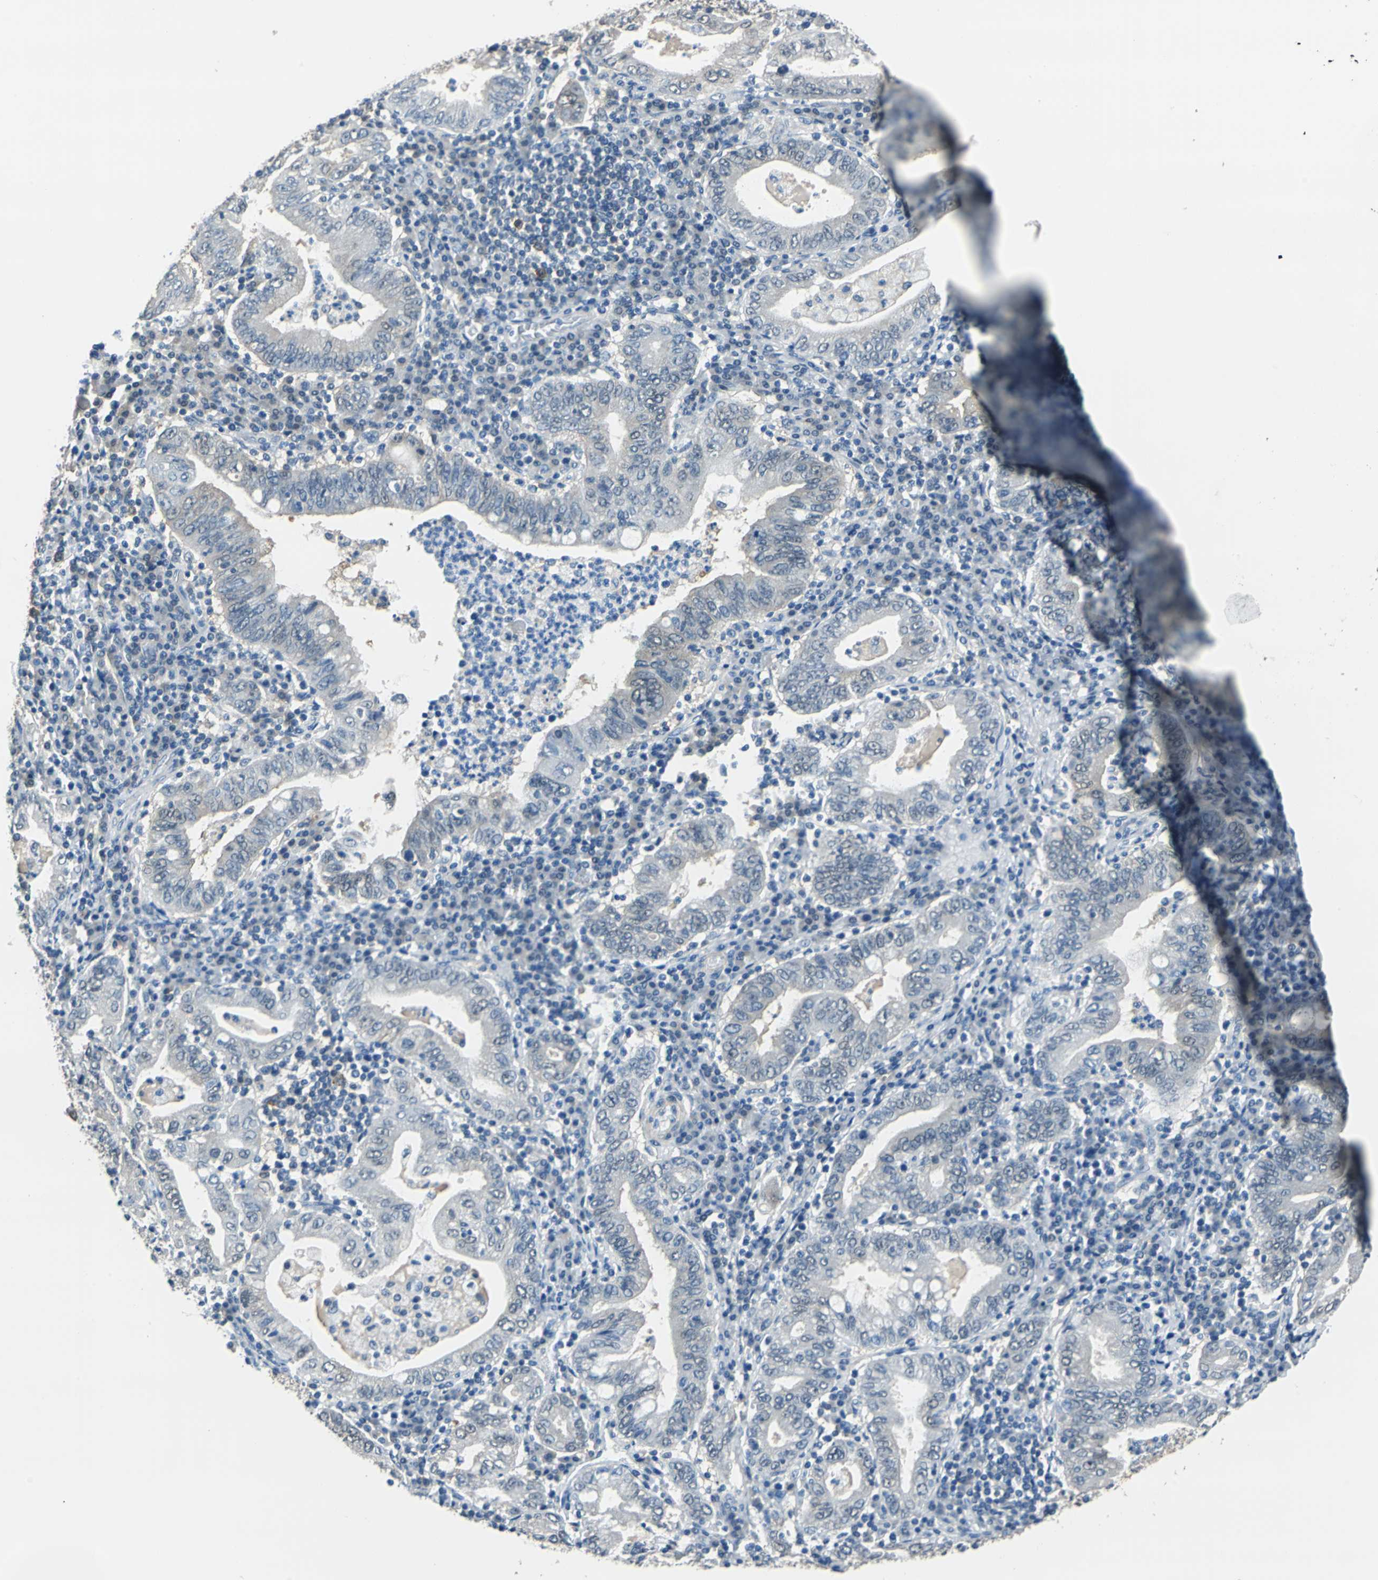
{"staining": {"intensity": "weak", "quantity": ">75%", "location": "cytoplasmic/membranous"}, "tissue": "stomach cancer", "cell_type": "Tumor cells", "image_type": "cancer", "snomed": [{"axis": "morphology", "description": "Normal tissue, NOS"}, {"axis": "morphology", "description": "Adenocarcinoma, NOS"}, {"axis": "topography", "description": "Esophagus"}, {"axis": "topography", "description": "Stomach, upper"}, {"axis": "topography", "description": "Peripheral nerve tissue"}], "caption": "Immunohistochemical staining of human stomach adenocarcinoma displays low levels of weak cytoplasmic/membranous protein expression in about >75% of tumor cells.", "gene": "FKBP4", "patient": {"sex": "male", "age": 62}}